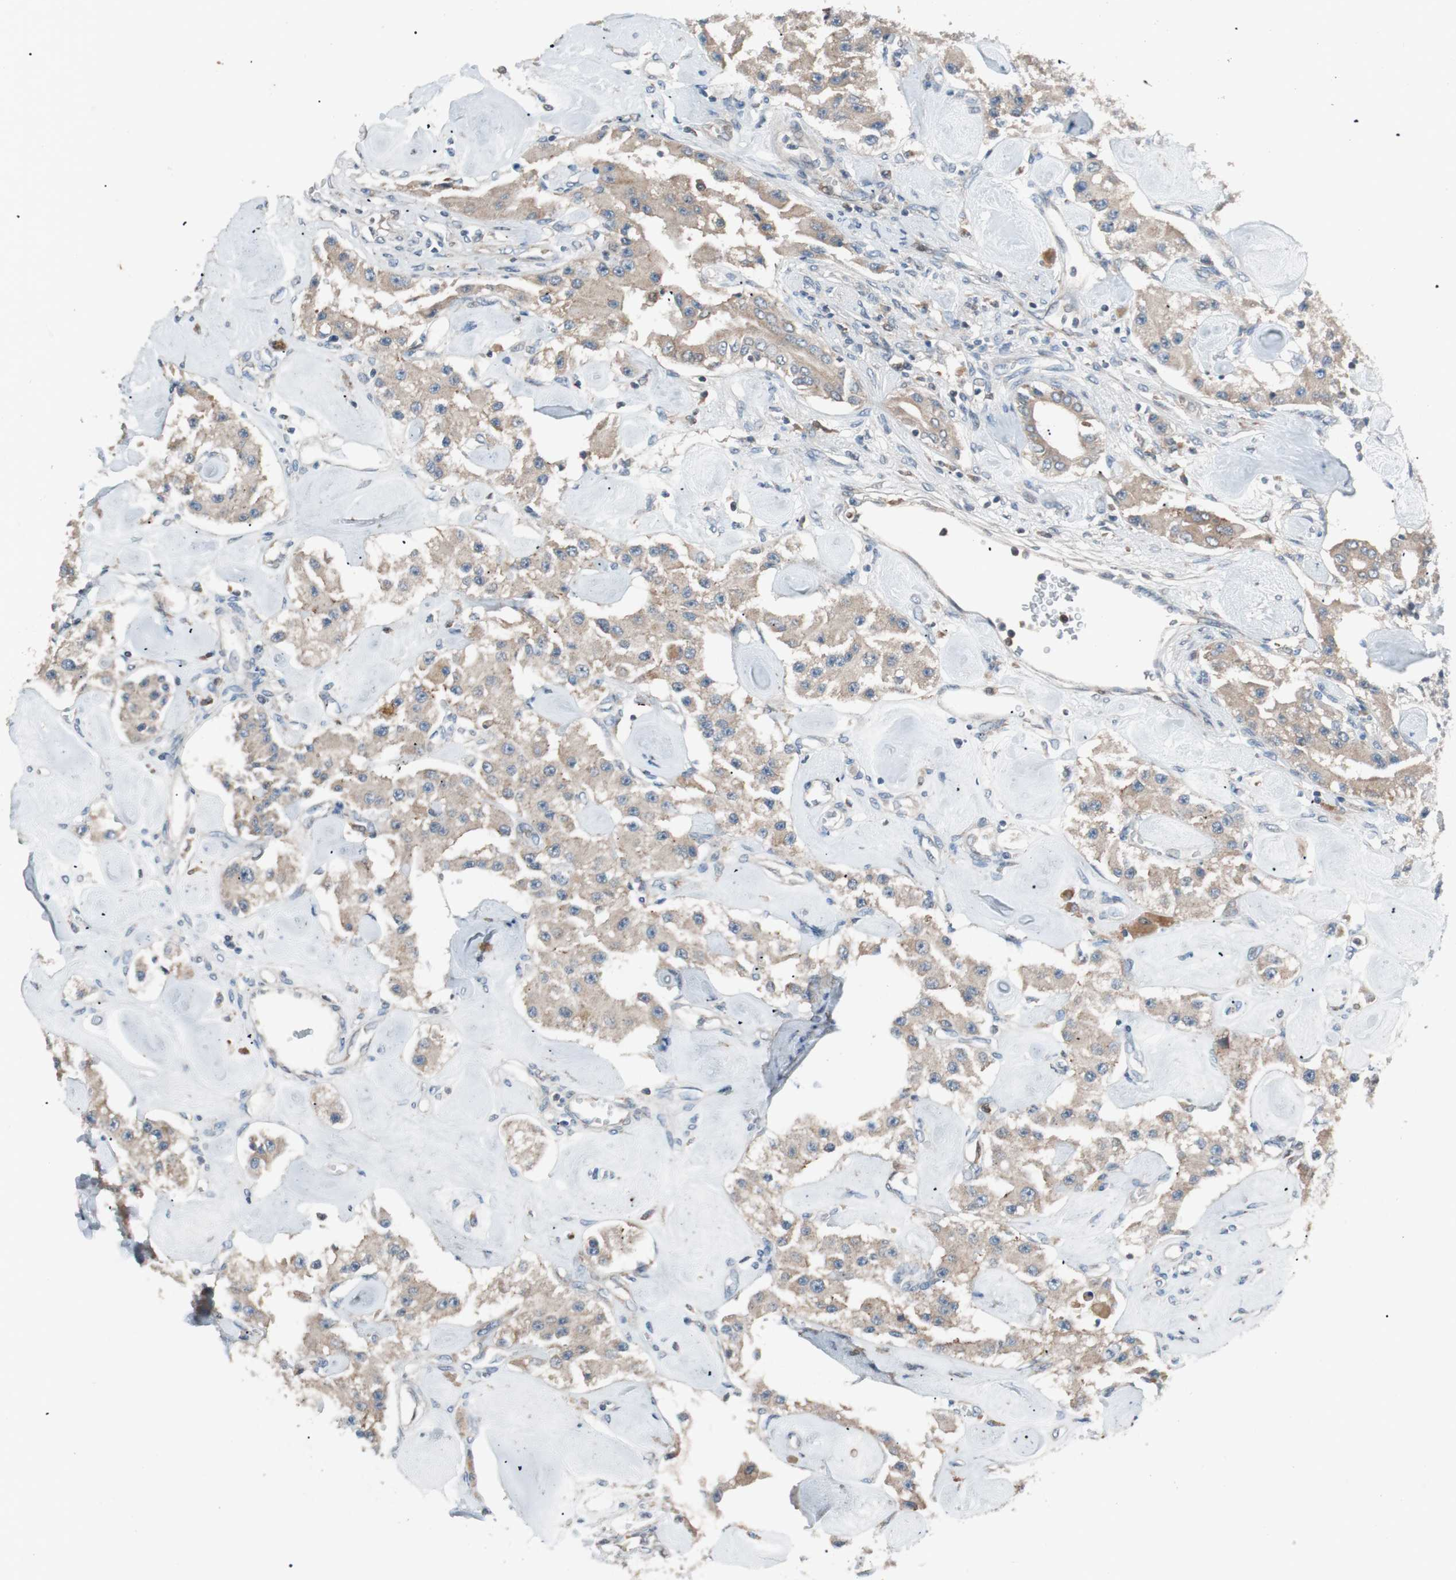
{"staining": {"intensity": "moderate", "quantity": ">75%", "location": "cytoplasmic/membranous"}, "tissue": "carcinoid", "cell_type": "Tumor cells", "image_type": "cancer", "snomed": [{"axis": "morphology", "description": "Carcinoid, malignant, NOS"}, {"axis": "topography", "description": "Pancreas"}], "caption": "Carcinoid (malignant) stained with a brown dye shows moderate cytoplasmic/membranous positive expression in approximately >75% of tumor cells.", "gene": "FAAH", "patient": {"sex": "male", "age": 41}}